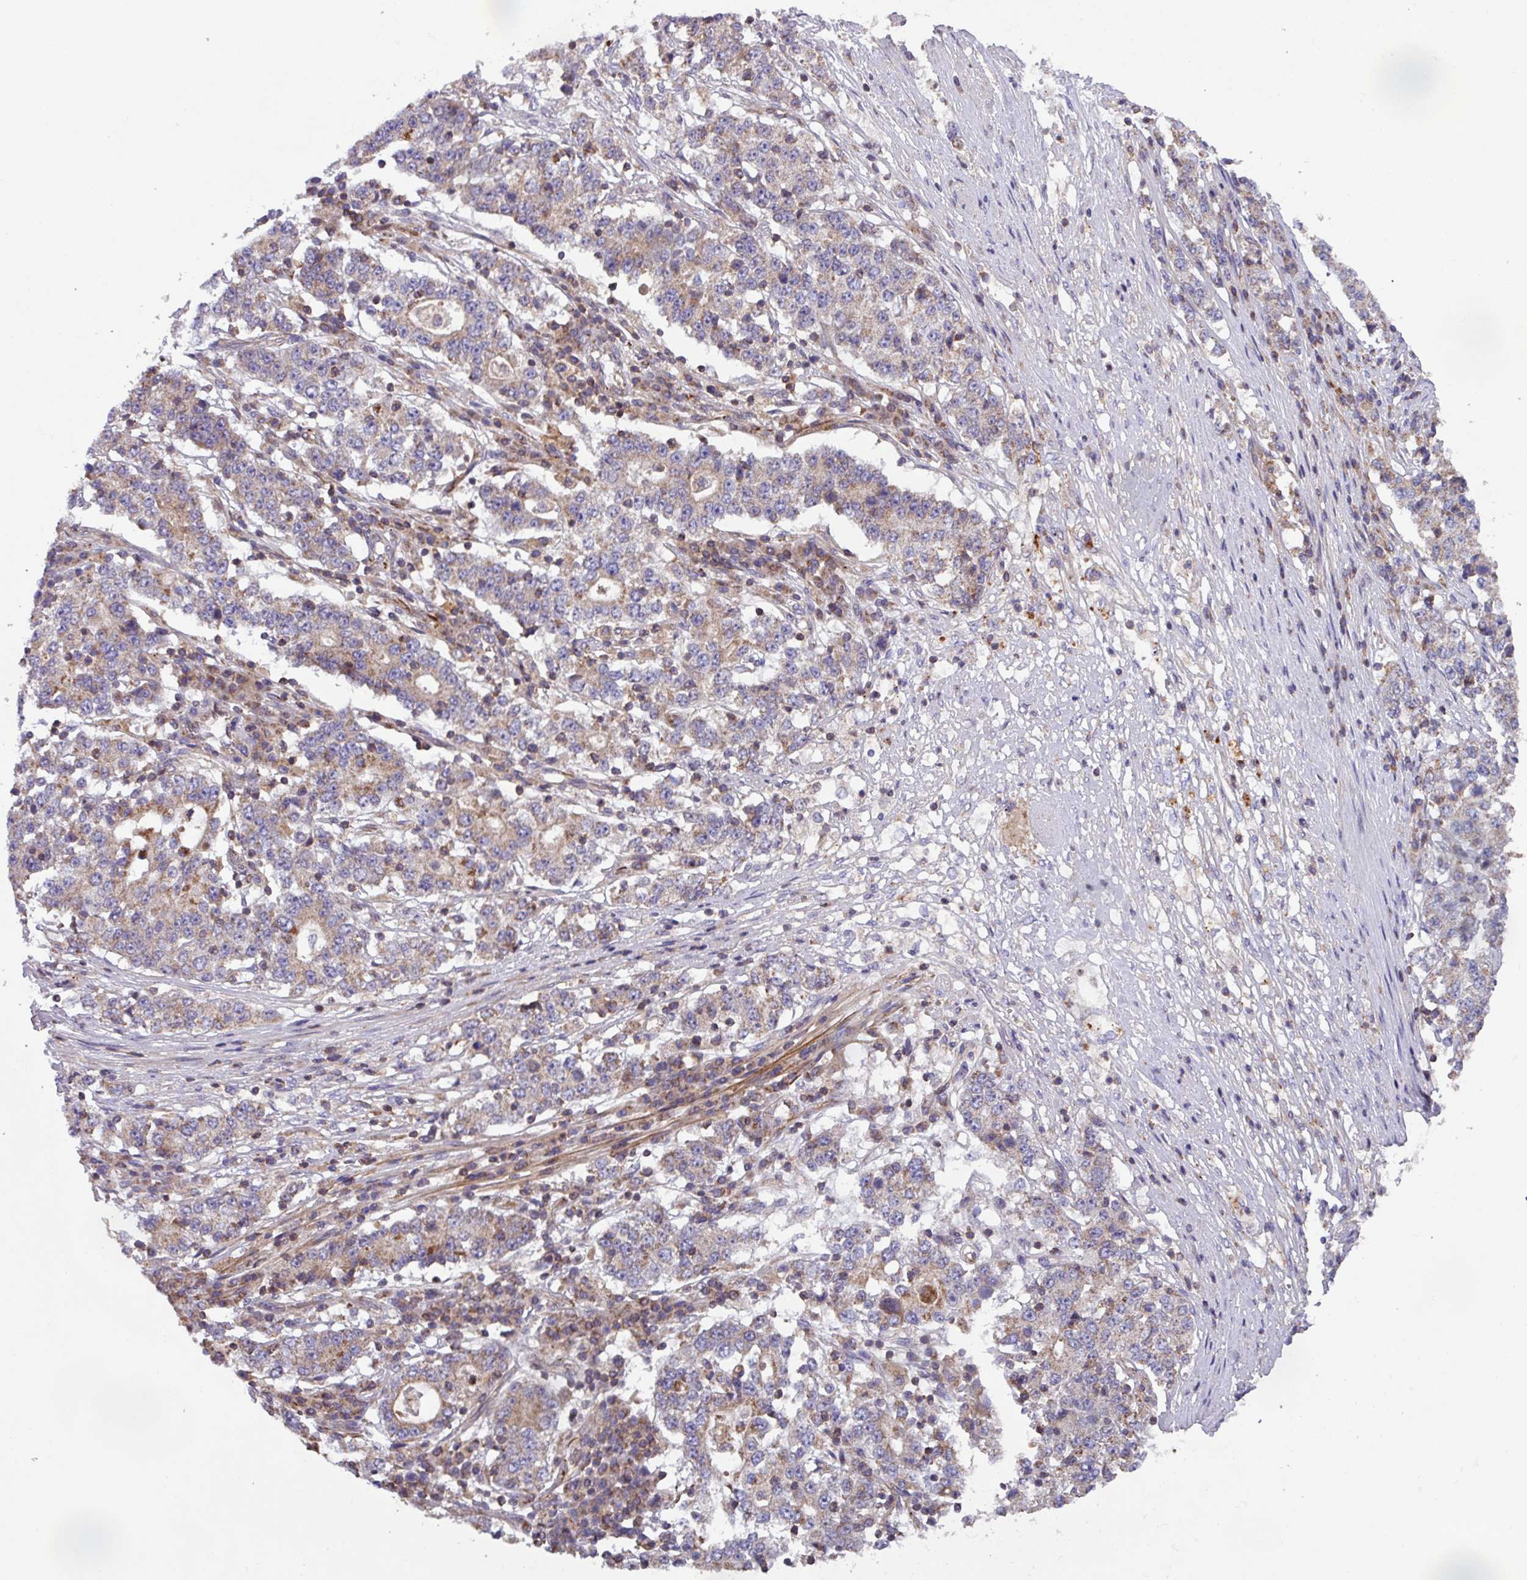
{"staining": {"intensity": "weak", "quantity": ">75%", "location": "cytoplasmic/membranous"}, "tissue": "stomach cancer", "cell_type": "Tumor cells", "image_type": "cancer", "snomed": [{"axis": "morphology", "description": "Adenocarcinoma, NOS"}, {"axis": "topography", "description": "Stomach"}], "caption": "Stomach cancer stained with a brown dye shows weak cytoplasmic/membranous positive expression in about >75% of tumor cells.", "gene": "PLEKHD1", "patient": {"sex": "male", "age": 59}}